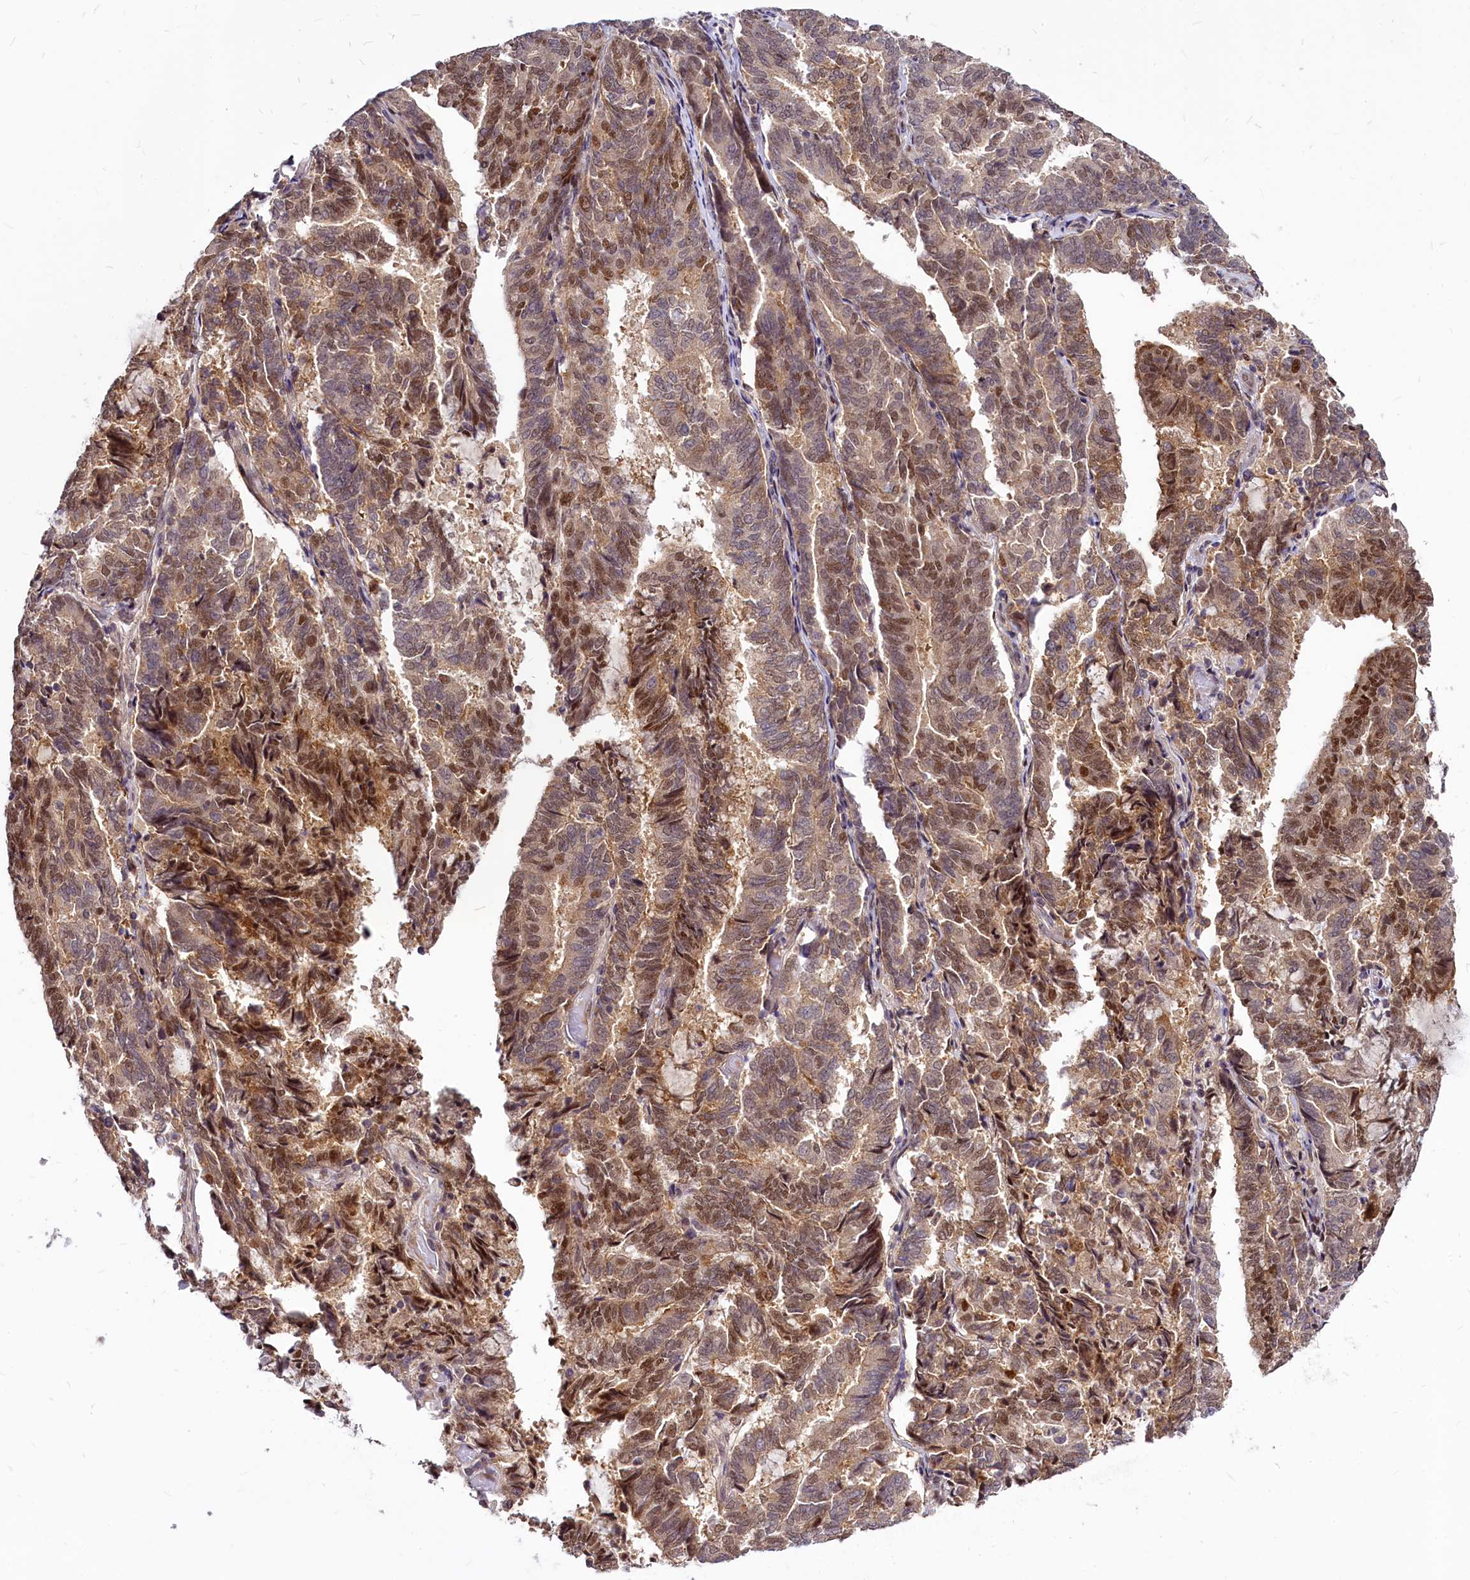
{"staining": {"intensity": "moderate", "quantity": ">75%", "location": "nuclear"}, "tissue": "endometrial cancer", "cell_type": "Tumor cells", "image_type": "cancer", "snomed": [{"axis": "morphology", "description": "Adenocarcinoma, NOS"}, {"axis": "topography", "description": "Endometrium"}], "caption": "Adenocarcinoma (endometrial) tissue reveals moderate nuclear staining in approximately >75% of tumor cells", "gene": "MAML2", "patient": {"sex": "female", "age": 80}}